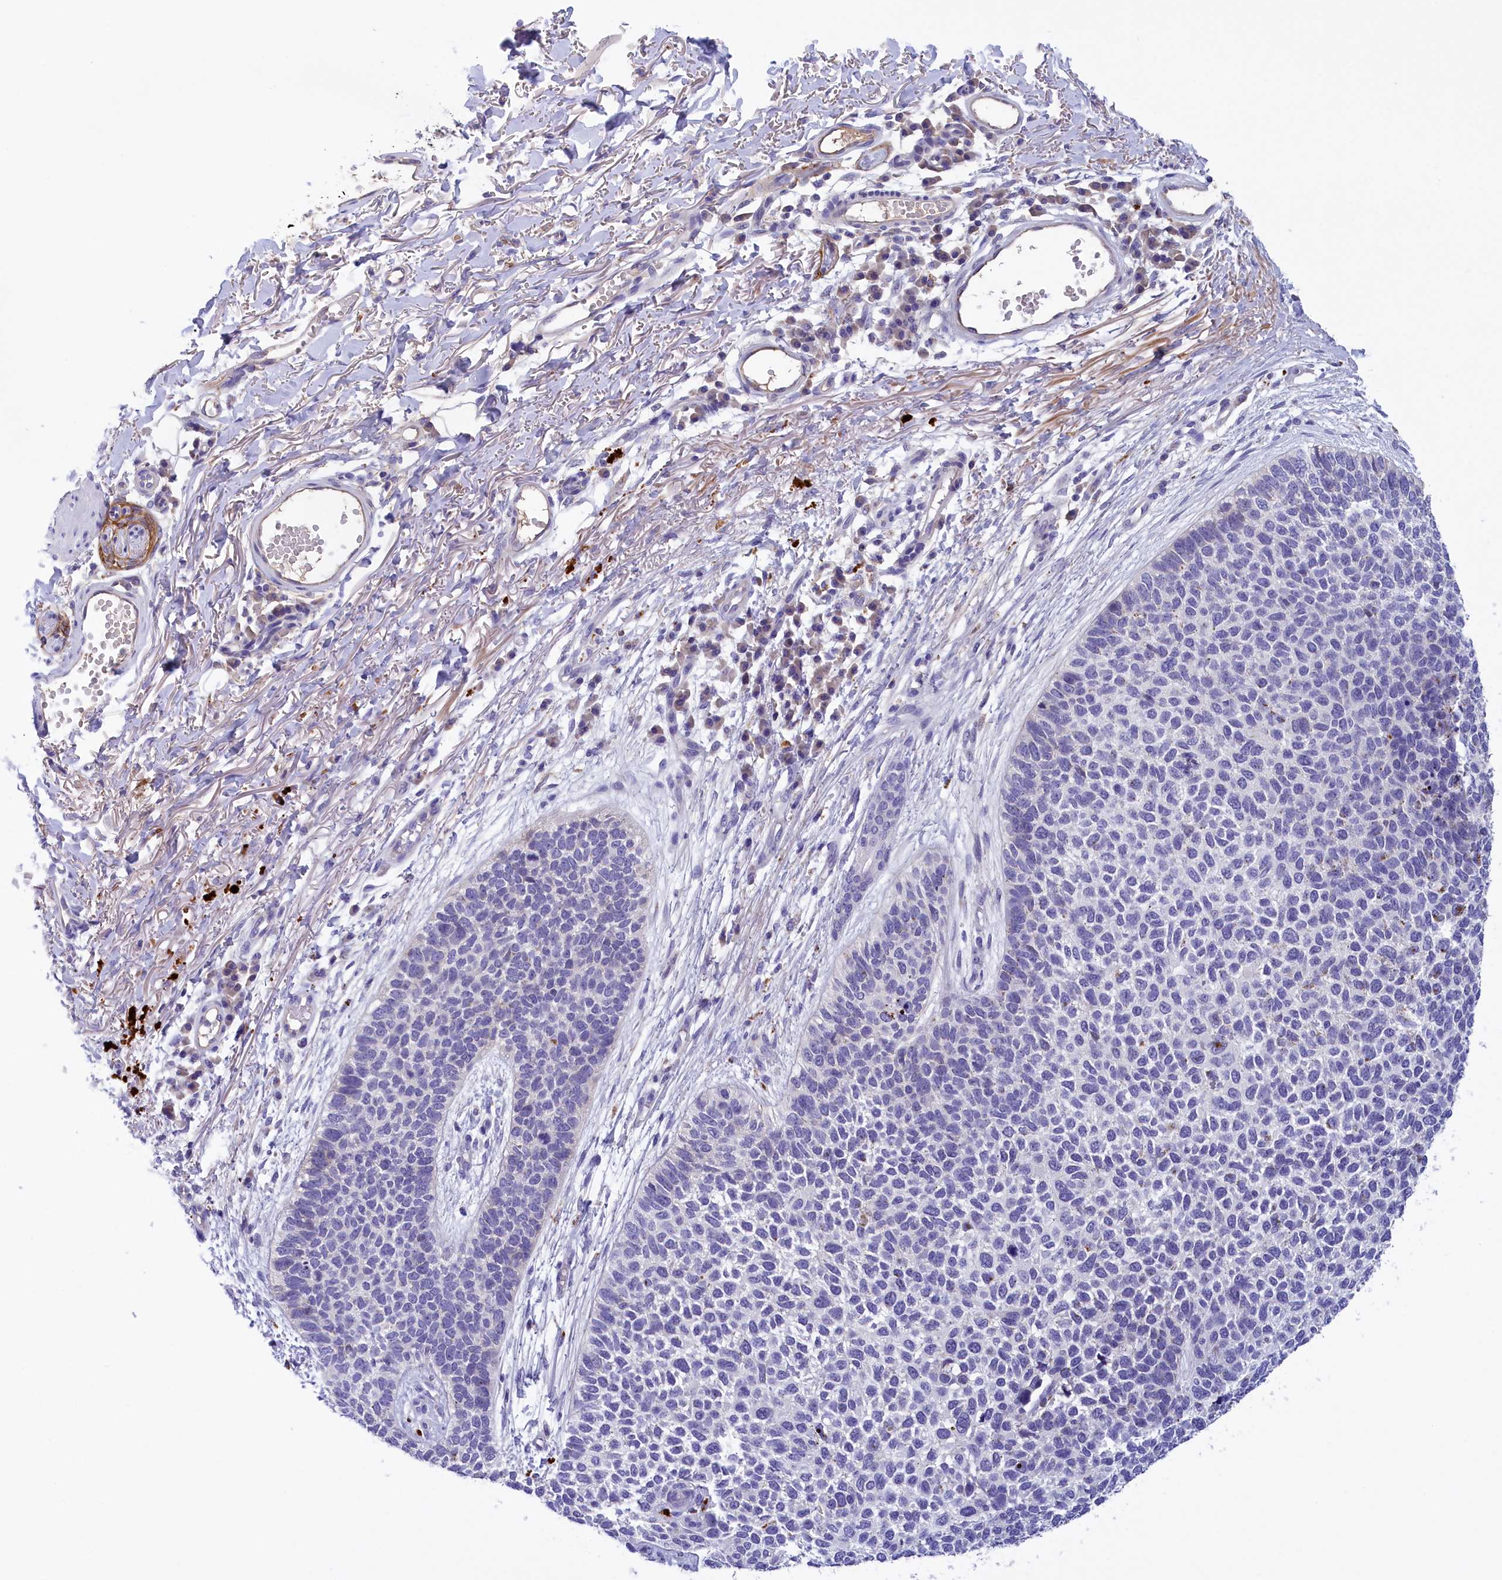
{"staining": {"intensity": "negative", "quantity": "none", "location": "none"}, "tissue": "skin cancer", "cell_type": "Tumor cells", "image_type": "cancer", "snomed": [{"axis": "morphology", "description": "Basal cell carcinoma"}, {"axis": "topography", "description": "Skin"}], "caption": "Tumor cells show no significant staining in basal cell carcinoma (skin).", "gene": "STYX", "patient": {"sex": "female", "age": 84}}